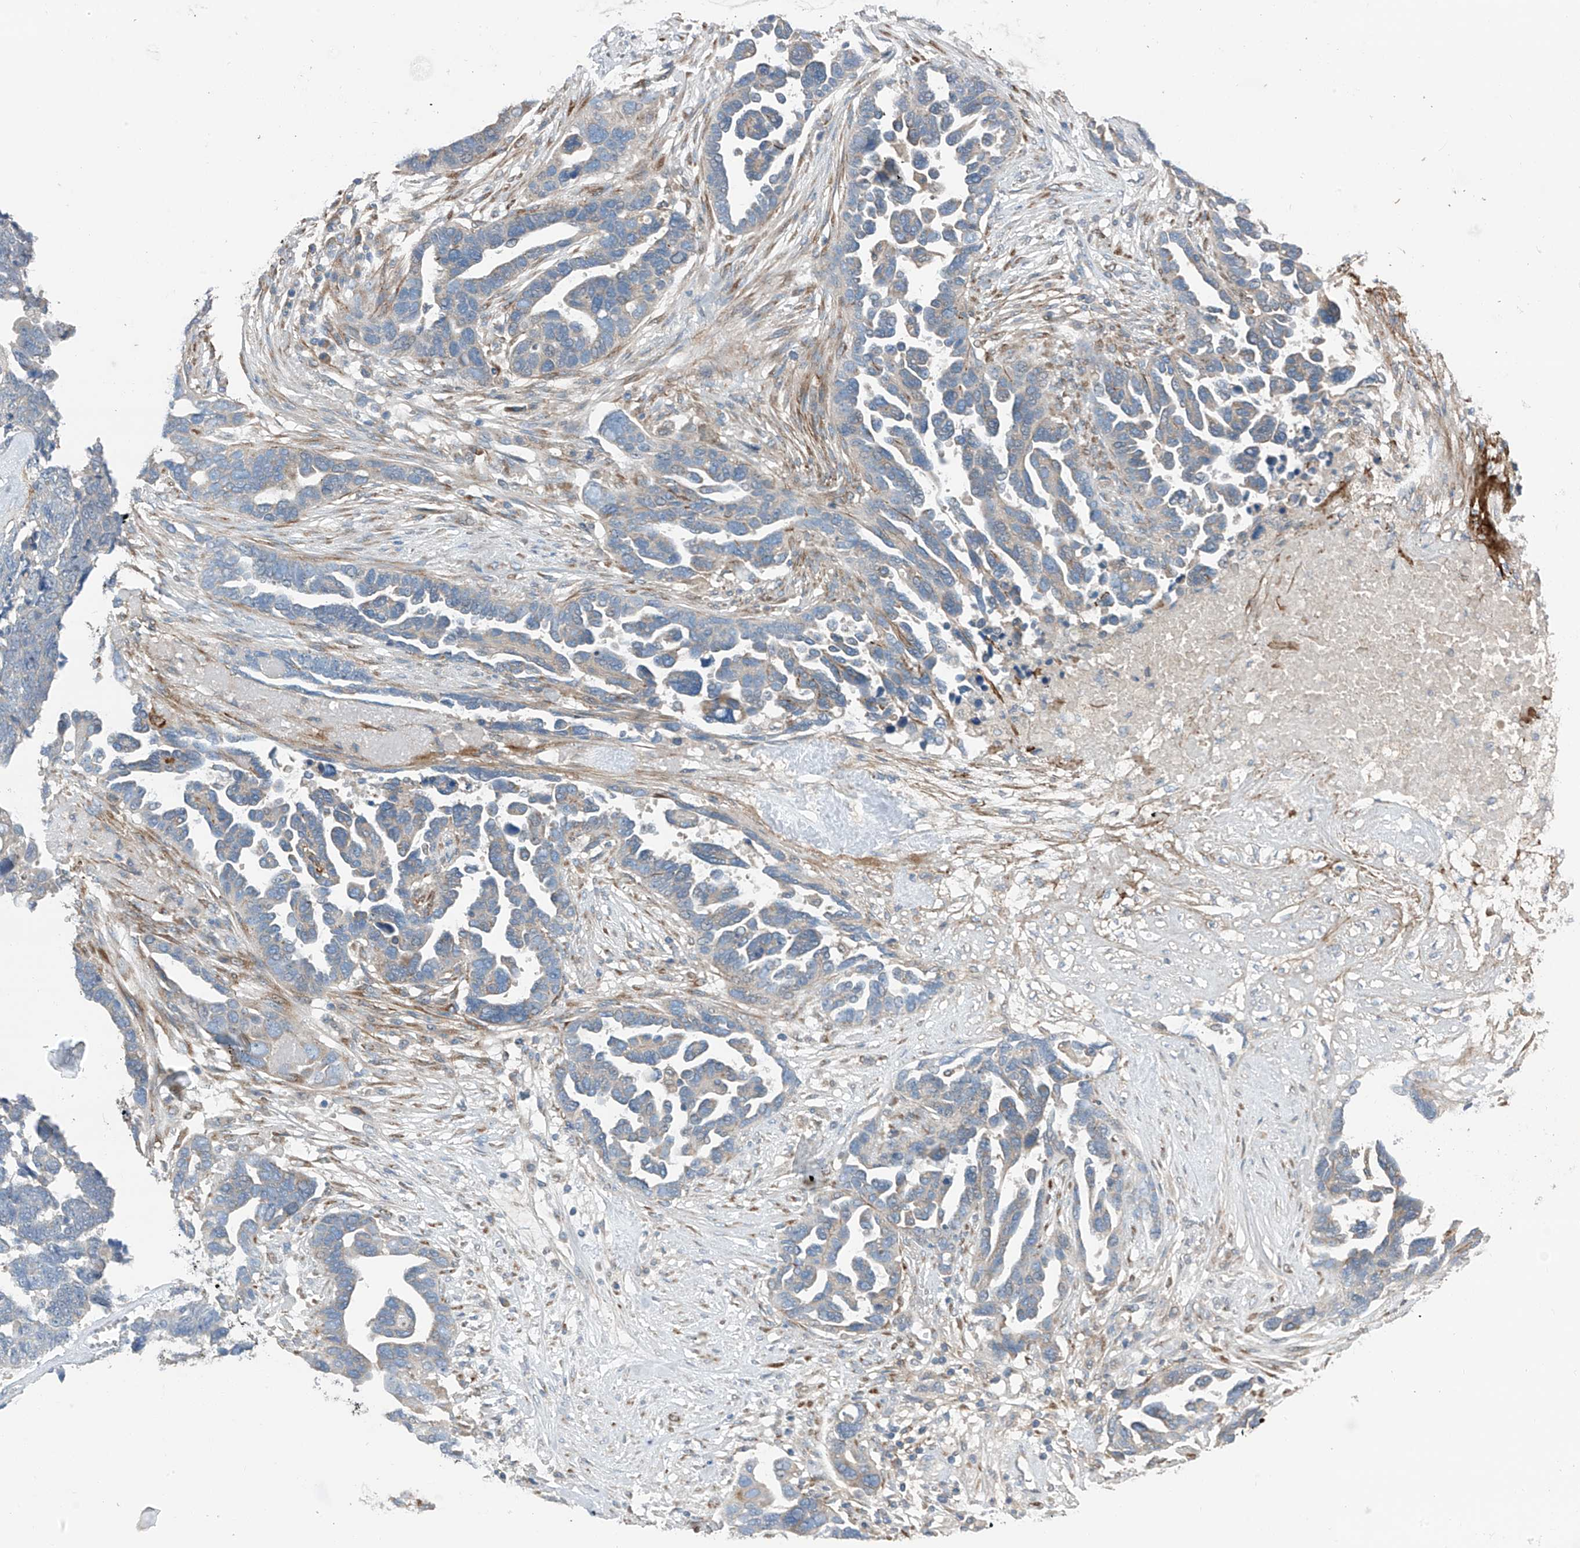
{"staining": {"intensity": "negative", "quantity": "none", "location": "none"}, "tissue": "ovarian cancer", "cell_type": "Tumor cells", "image_type": "cancer", "snomed": [{"axis": "morphology", "description": "Cystadenocarcinoma, serous, NOS"}, {"axis": "topography", "description": "Ovary"}], "caption": "Tumor cells show no significant expression in ovarian serous cystadenocarcinoma.", "gene": "GALNTL6", "patient": {"sex": "female", "age": 54}}